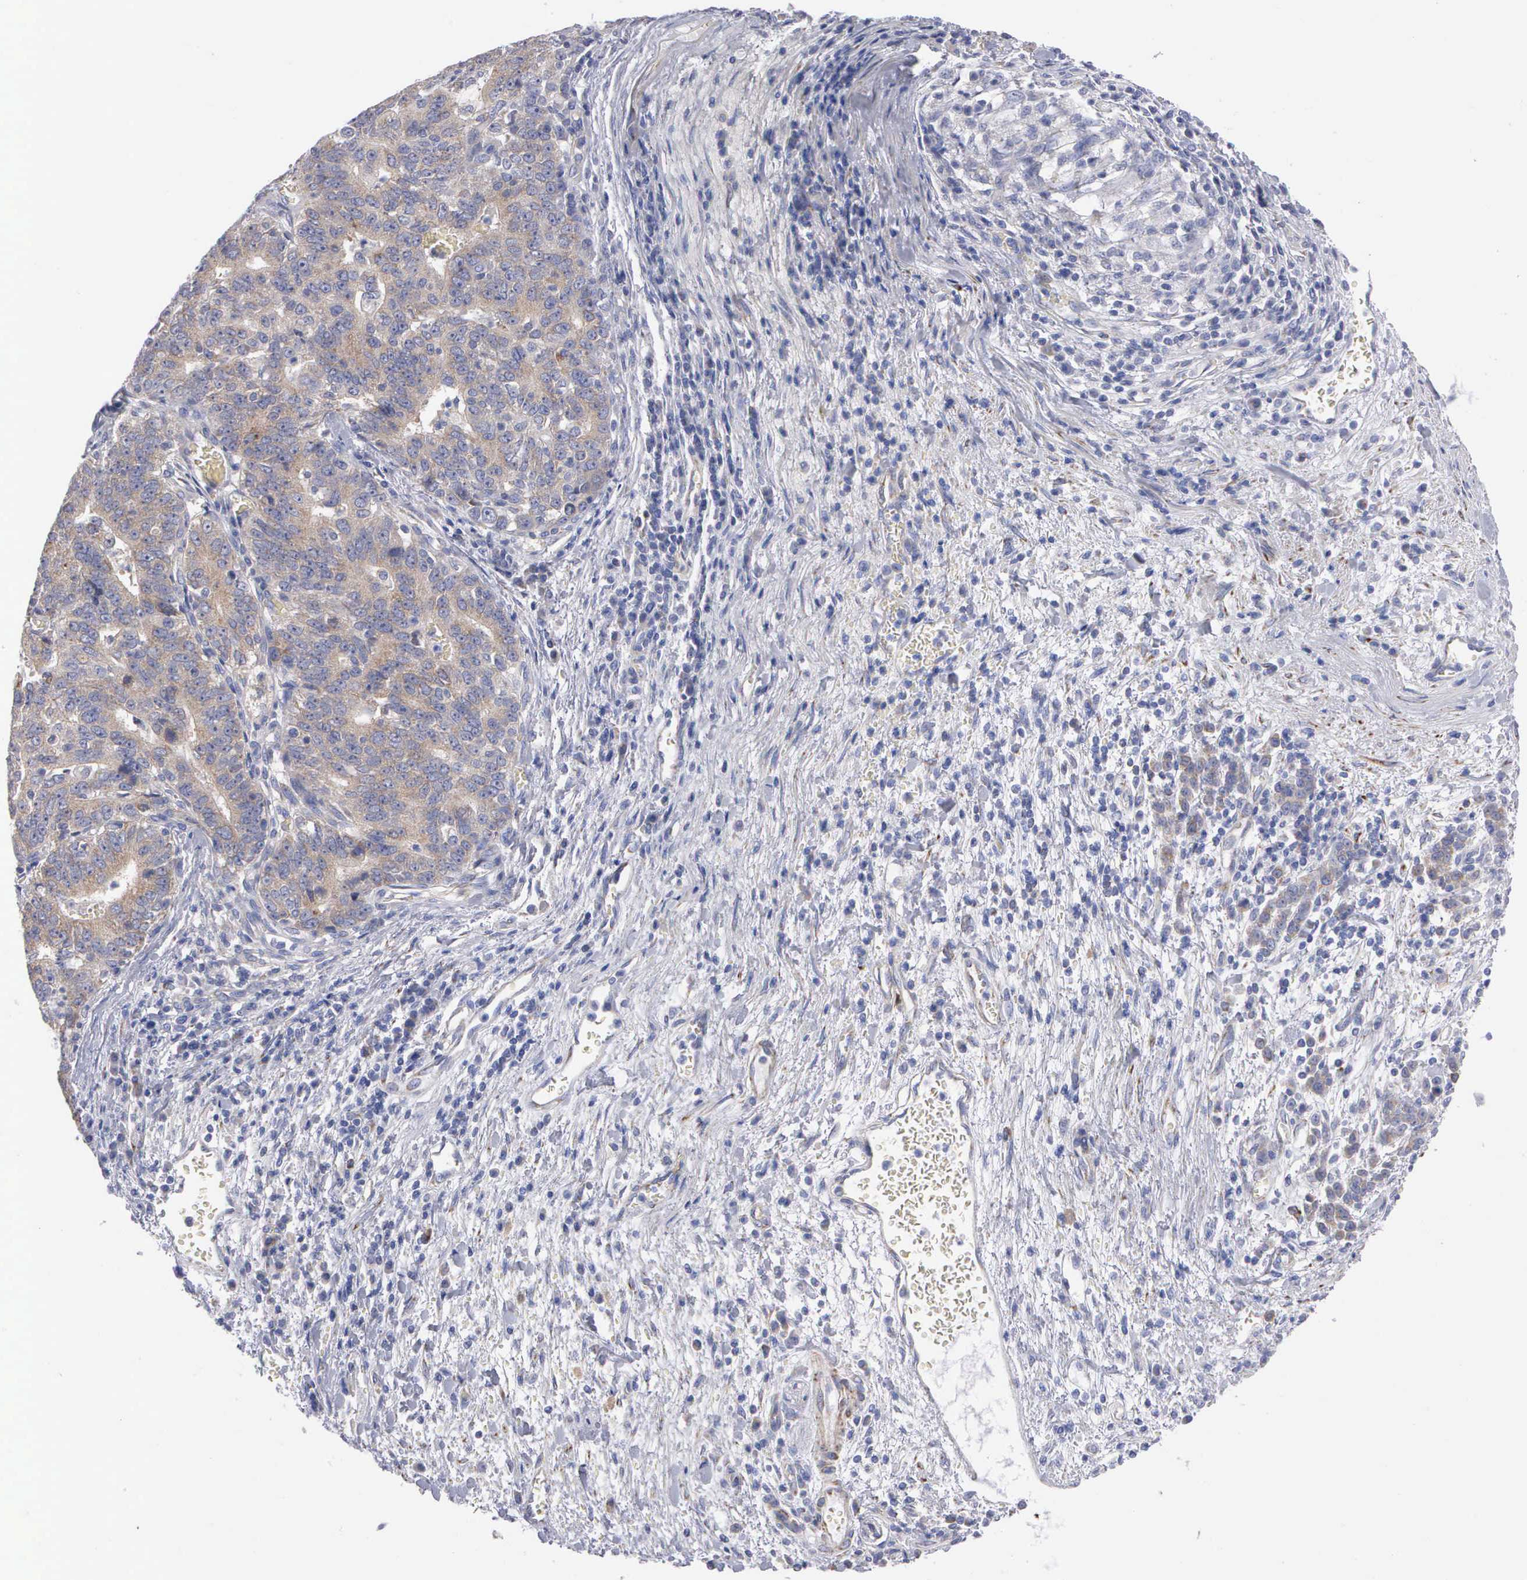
{"staining": {"intensity": "moderate", "quantity": "25%-75%", "location": "cytoplasmic/membranous"}, "tissue": "stomach cancer", "cell_type": "Tumor cells", "image_type": "cancer", "snomed": [{"axis": "morphology", "description": "Adenocarcinoma, NOS"}, {"axis": "topography", "description": "Stomach, upper"}], "caption": "Approximately 25%-75% of tumor cells in human stomach cancer demonstrate moderate cytoplasmic/membranous protein staining as visualized by brown immunohistochemical staining.", "gene": "APOOL", "patient": {"sex": "female", "age": 50}}